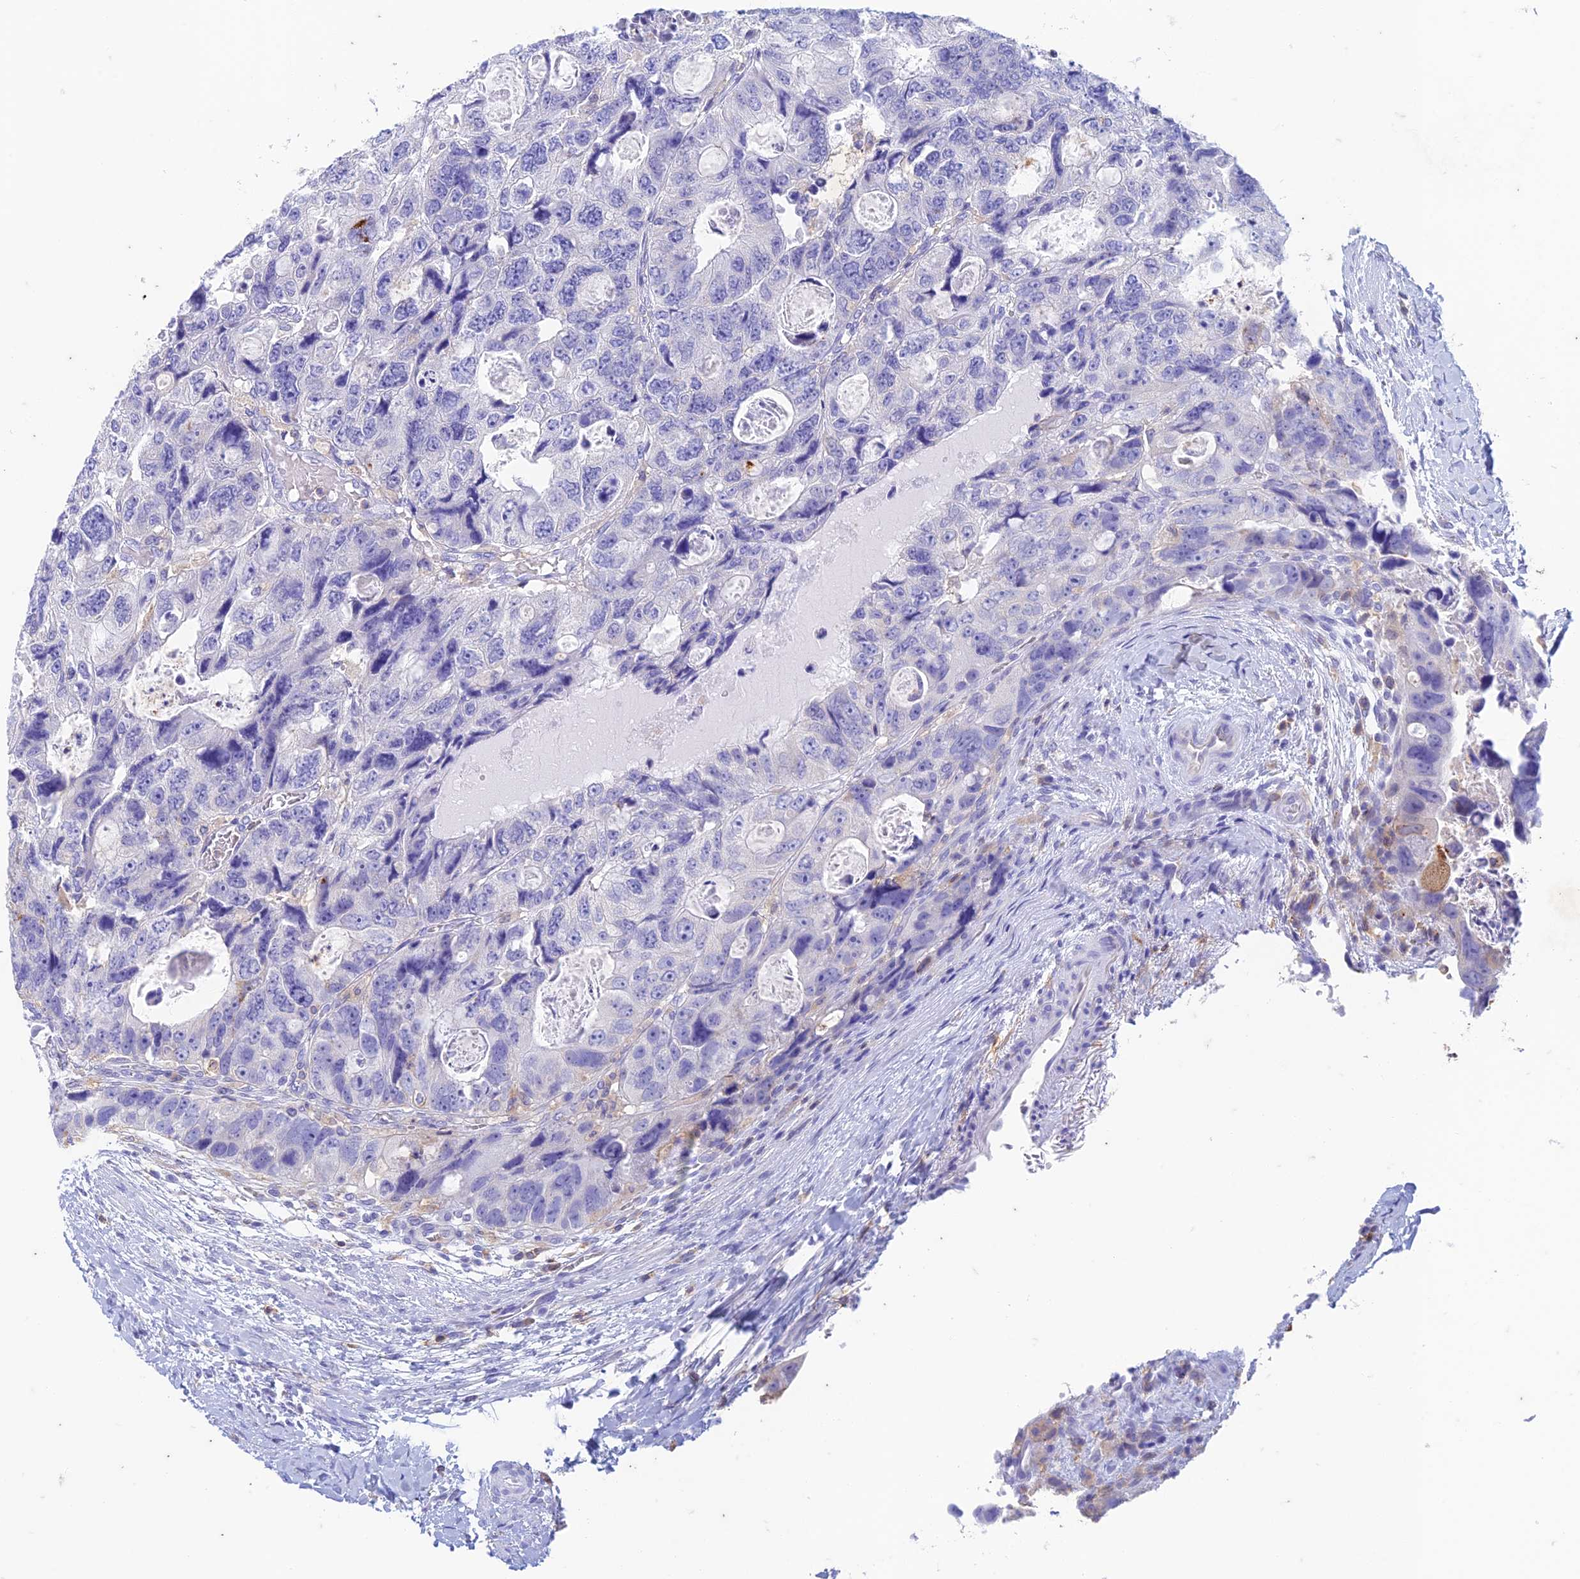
{"staining": {"intensity": "negative", "quantity": "none", "location": "none"}, "tissue": "colorectal cancer", "cell_type": "Tumor cells", "image_type": "cancer", "snomed": [{"axis": "morphology", "description": "Adenocarcinoma, NOS"}, {"axis": "topography", "description": "Rectum"}], "caption": "Tumor cells show no significant staining in adenocarcinoma (colorectal). (Brightfield microscopy of DAB (3,3'-diaminobenzidine) immunohistochemistry at high magnification).", "gene": "FGF7", "patient": {"sex": "male", "age": 59}}